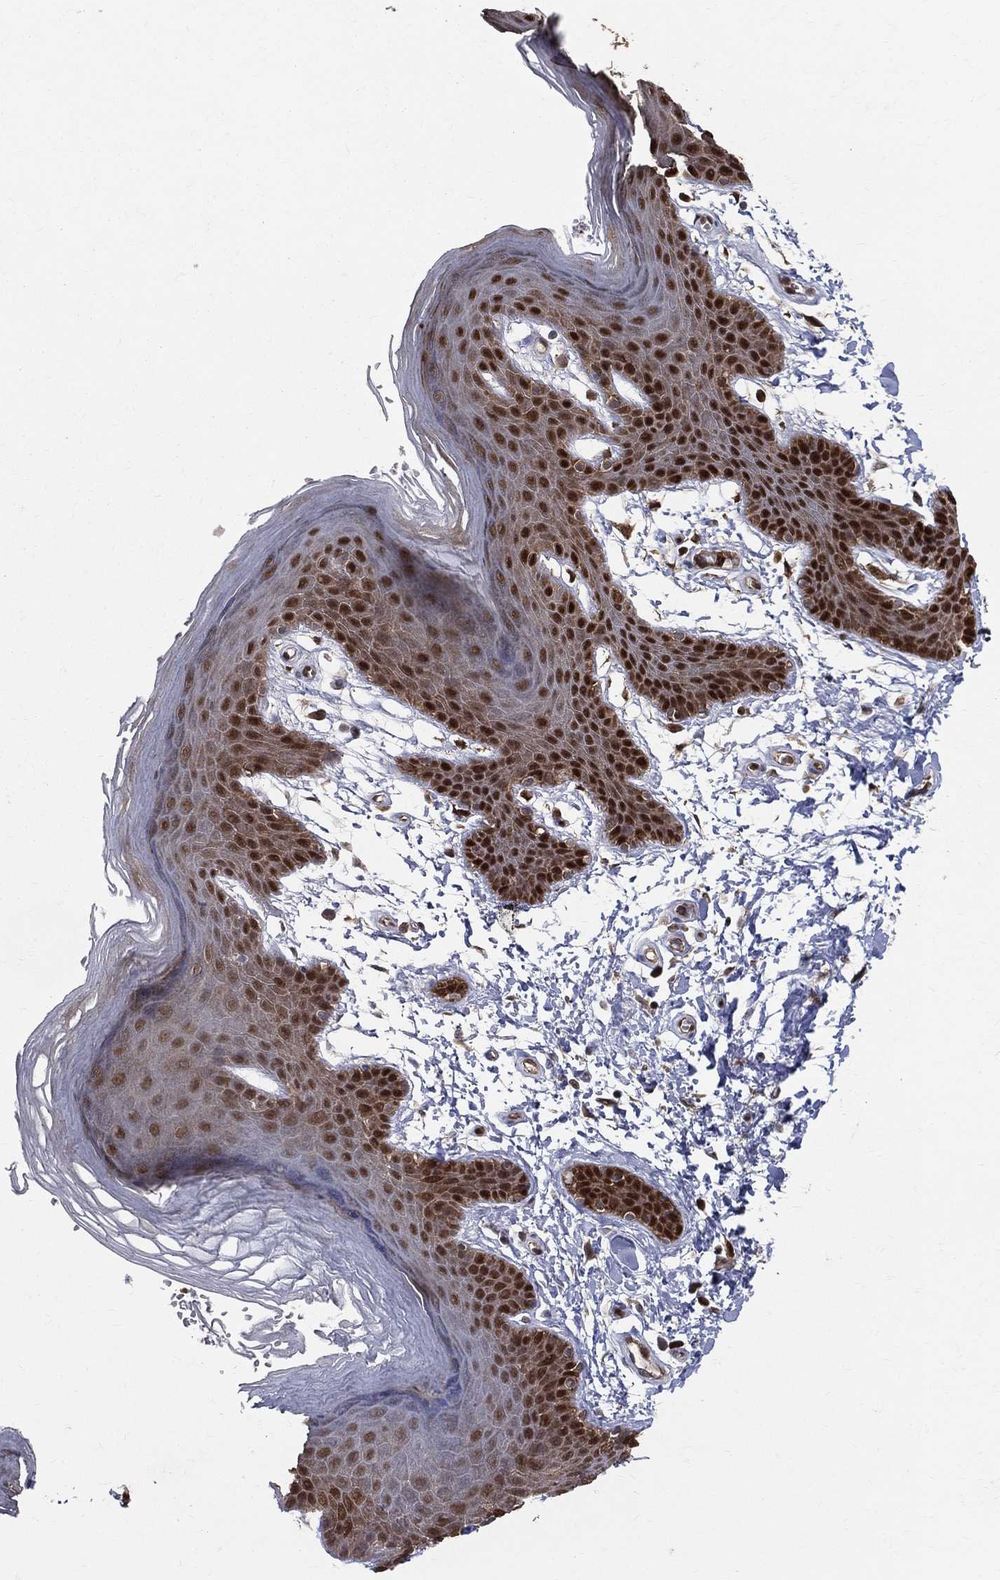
{"staining": {"intensity": "strong", "quantity": "25%-75%", "location": "nuclear"}, "tissue": "skin", "cell_type": "Epidermal cells", "image_type": "normal", "snomed": [{"axis": "morphology", "description": "Normal tissue, NOS"}, {"axis": "topography", "description": "Anal"}], "caption": "Immunohistochemistry (IHC) of unremarkable skin shows high levels of strong nuclear staining in about 25%-75% of epidermal cells.", "gene": "ENO1", "patient": {"sex": "male", "age": 53}}